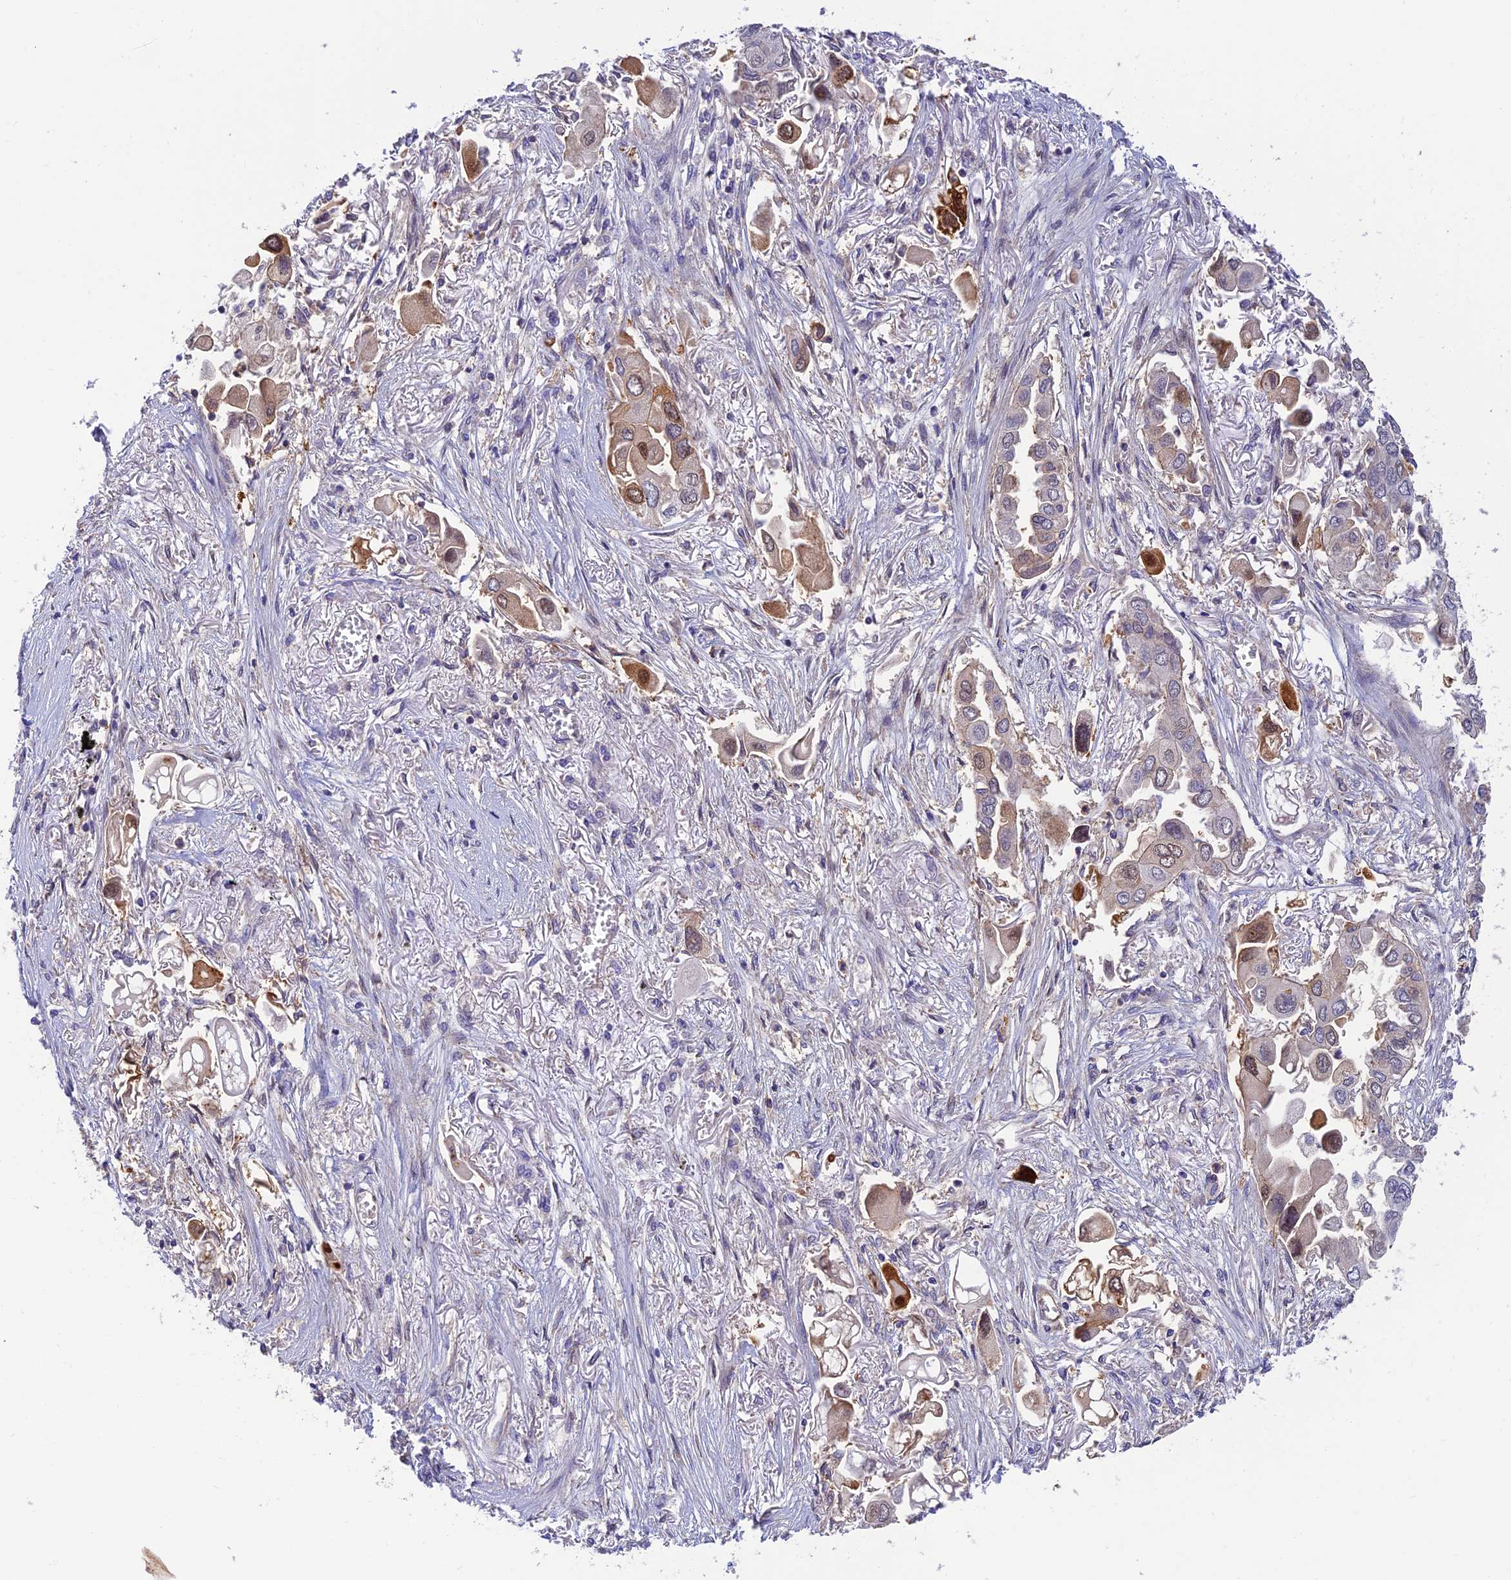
{"staining": {"intensity": "moderate", "quantity": "25%-75%", "location": "cytoplasmic/membranous,nuclear"}, "tissue": "lung cancer", "cell_type": "Tumor cells", "image_type": "cancer", "snomed": [{"axis": "morphology", "description": "Adenocarcinoma, NOS"}, {"axis": "topography", "description": "Lung"}], "caption": "Protein staining of lung cancer (adenocarcinoma) tissue shows moderate cytoplasmic/membranous and nuclear positivity in about 25%-75% of tumor cells.", "gene": "PPP1R12C", "patient": {"sex": "female", "age": 76}}